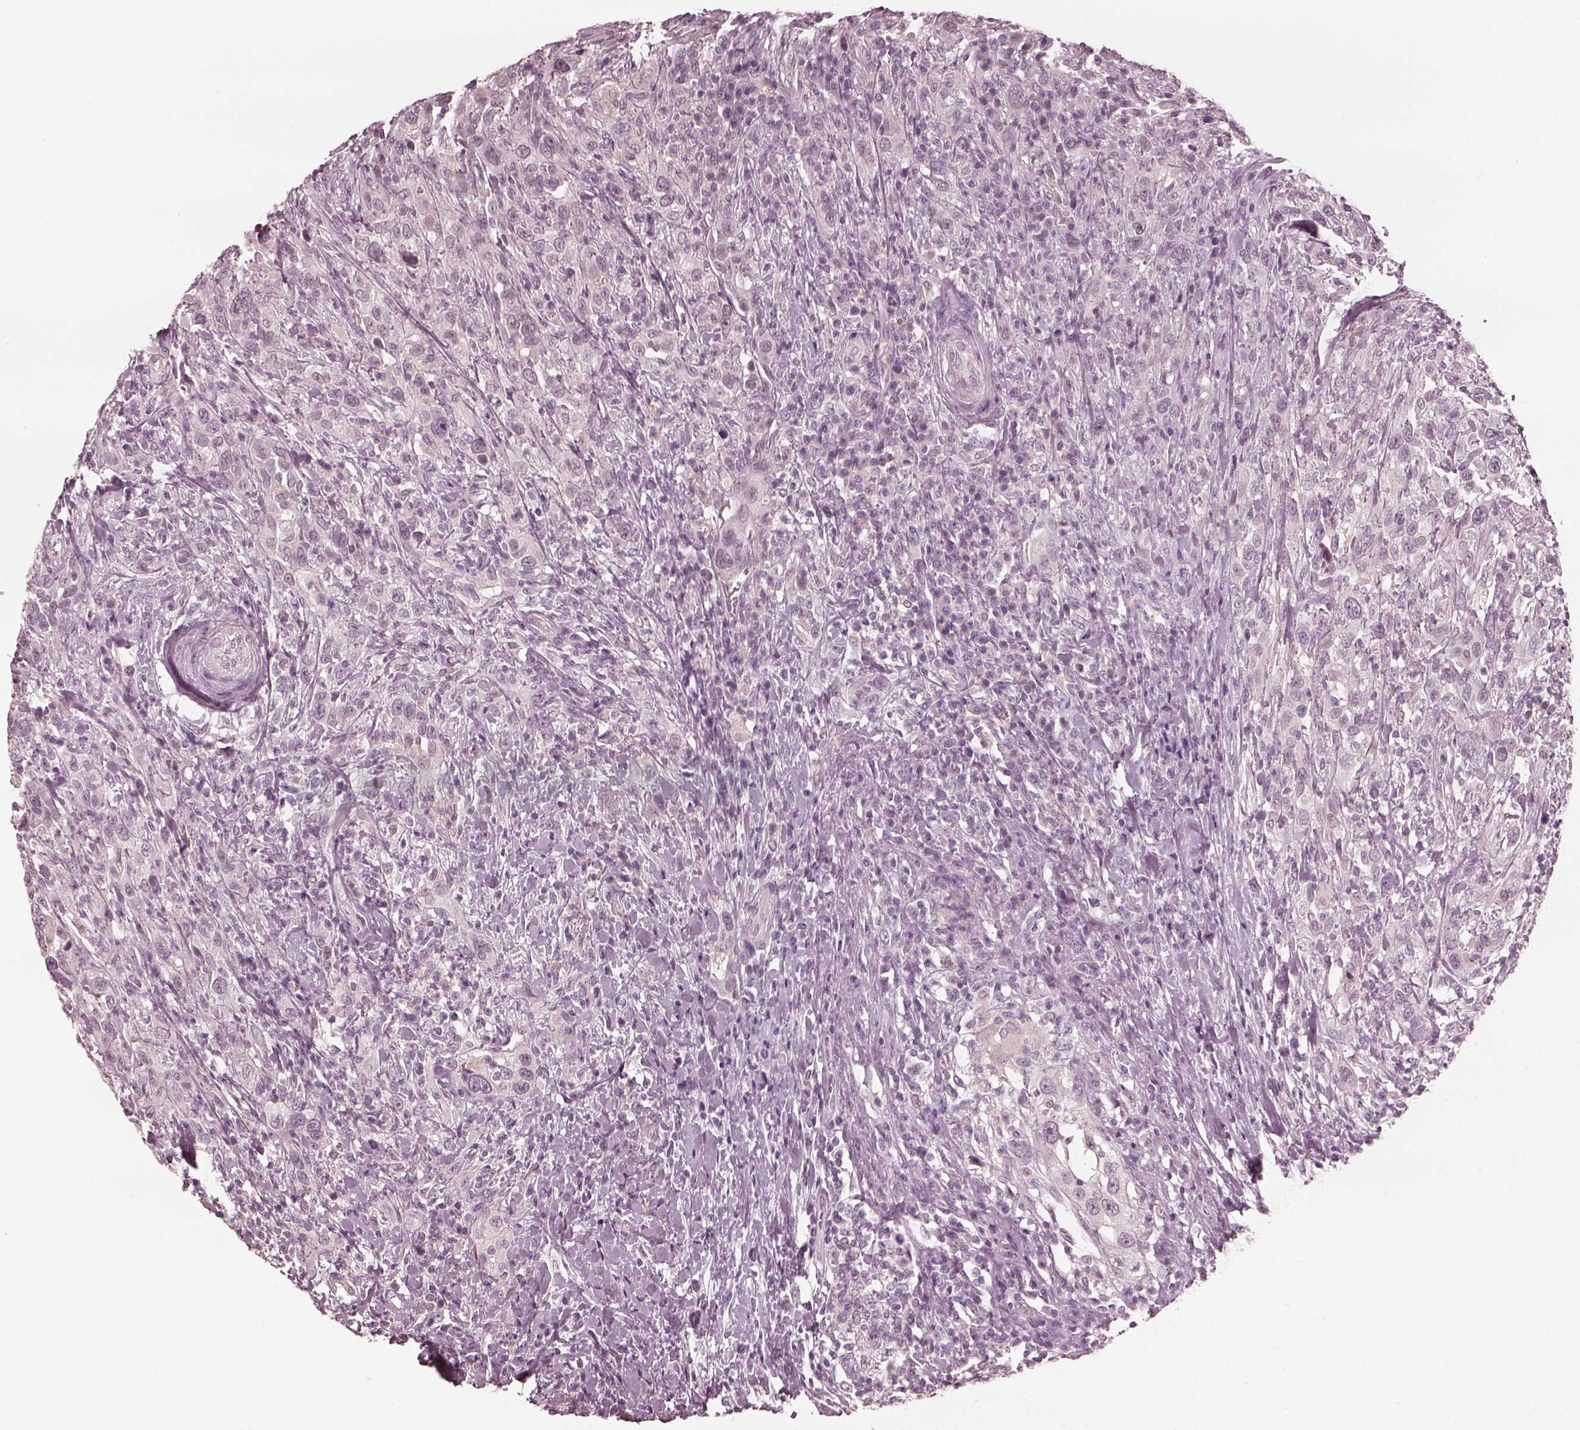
{"staining": {"intensity": "negative", "quantity": "none", "location": "none"}, "tissue": "urothelial cancer", "cell_type": "Tumor cells", "image_type": "cancer", "snomed": [{"axis": "morphology", "description": "Urothelial carcinoma, NOS"}, {"axis": "morphology", "description": "Urothelial carcinoma, High grade"}, {"axis": "topography", "description": "Urinary bladder"}], "caption": "This image is of urothelial cancer stained with immunohistochemistry (IHC) to label a protein in brown with the nuclei are counter-stained blue. There is no expression in tumor cells.", "gene": "CCDC170", "patient": {"sex": "female", "age": 64}}